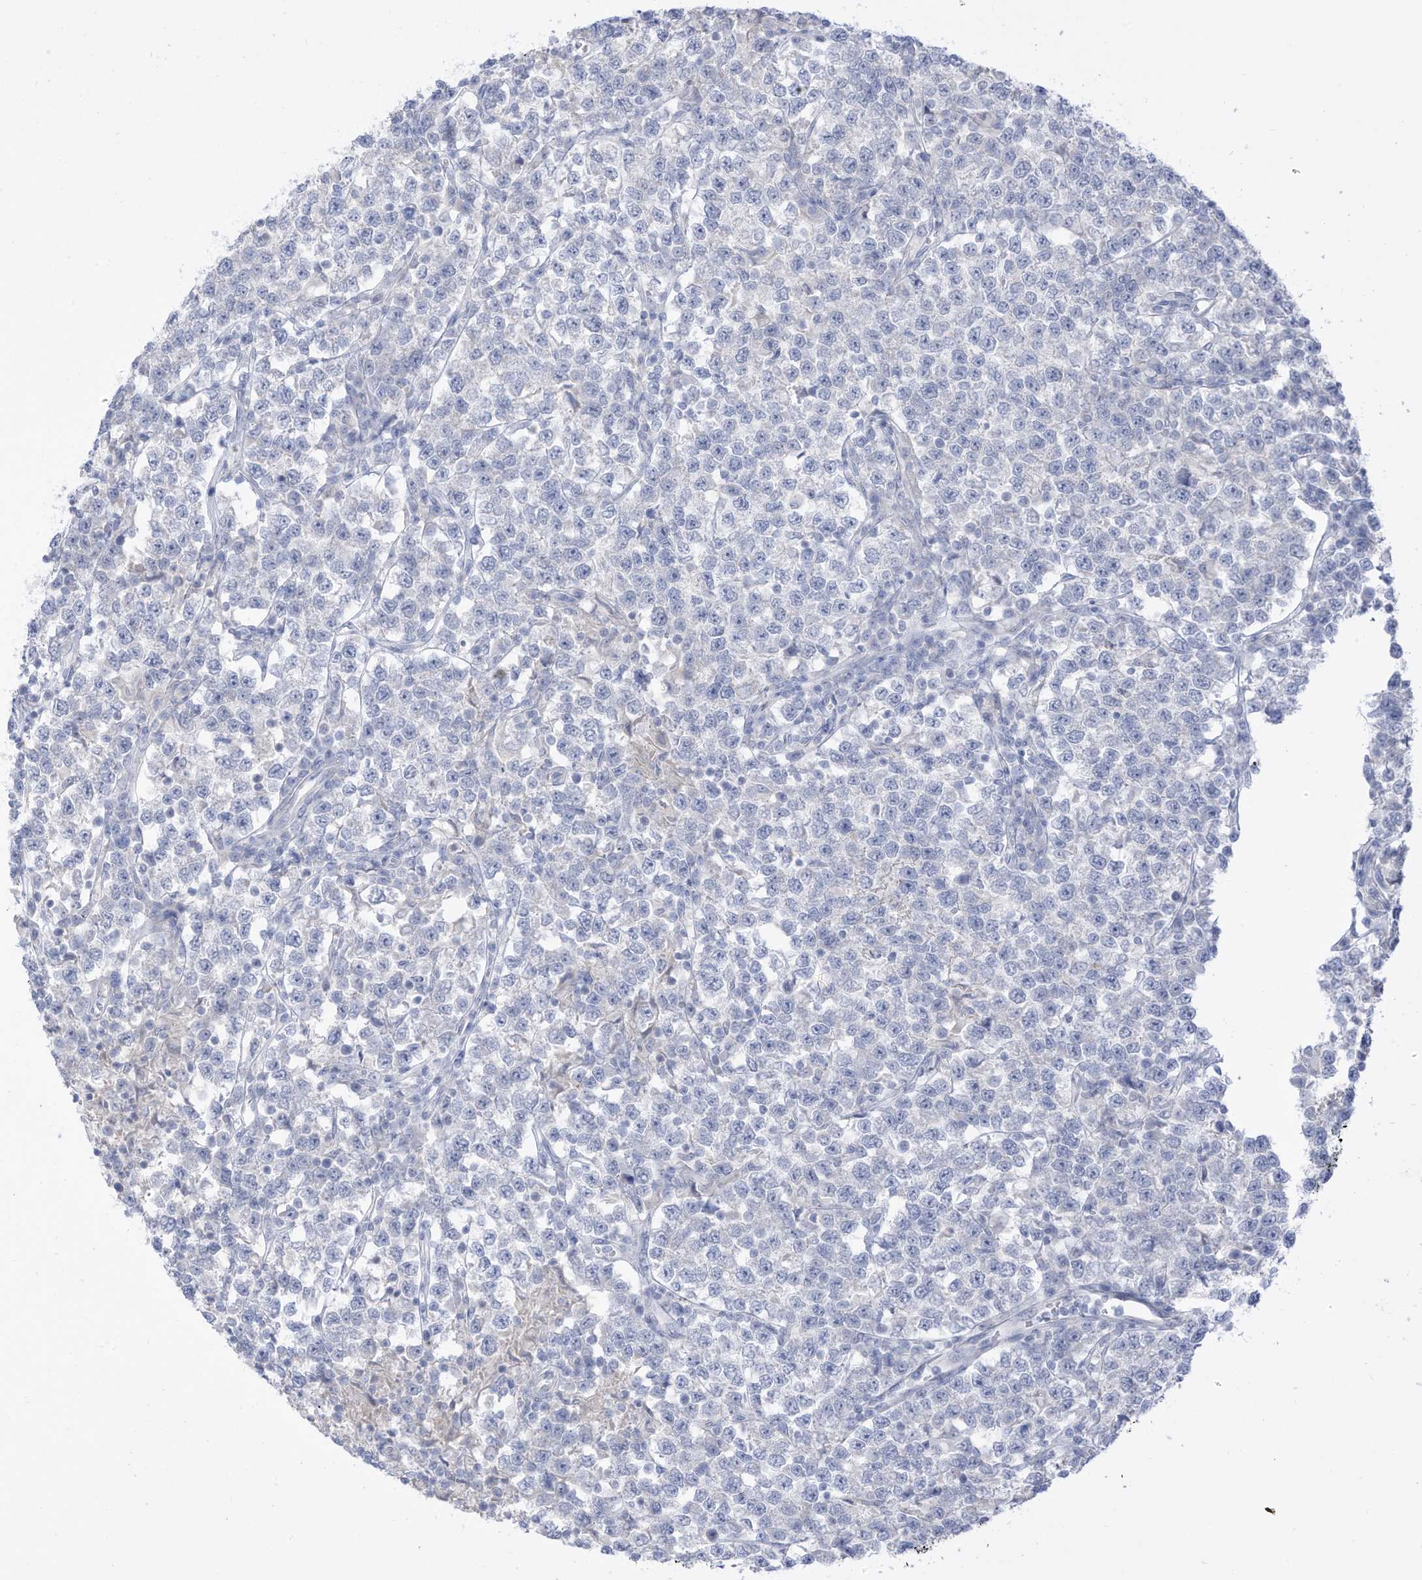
{"staining": {"intensity": "negative", "quantity": "none", "location": "none"}, "tissue": "testis cancer", "cell_type": "Tumor cells", "image_type": "cancer", "snomed": [{"axis": "morphology", "description": "Normal tissue, NOS"}, {"axis": "morphology", "description": "Seminoma, NOS"}, {"axis": "topography", "description": "Testis"}], "caption": "Human seminoma (testis) stained for a protein using immunohistochemistry (IHC) shows no staining in tumor cells.", "gene": "OGT", "patient": {"sex": "male", "age": 43}}